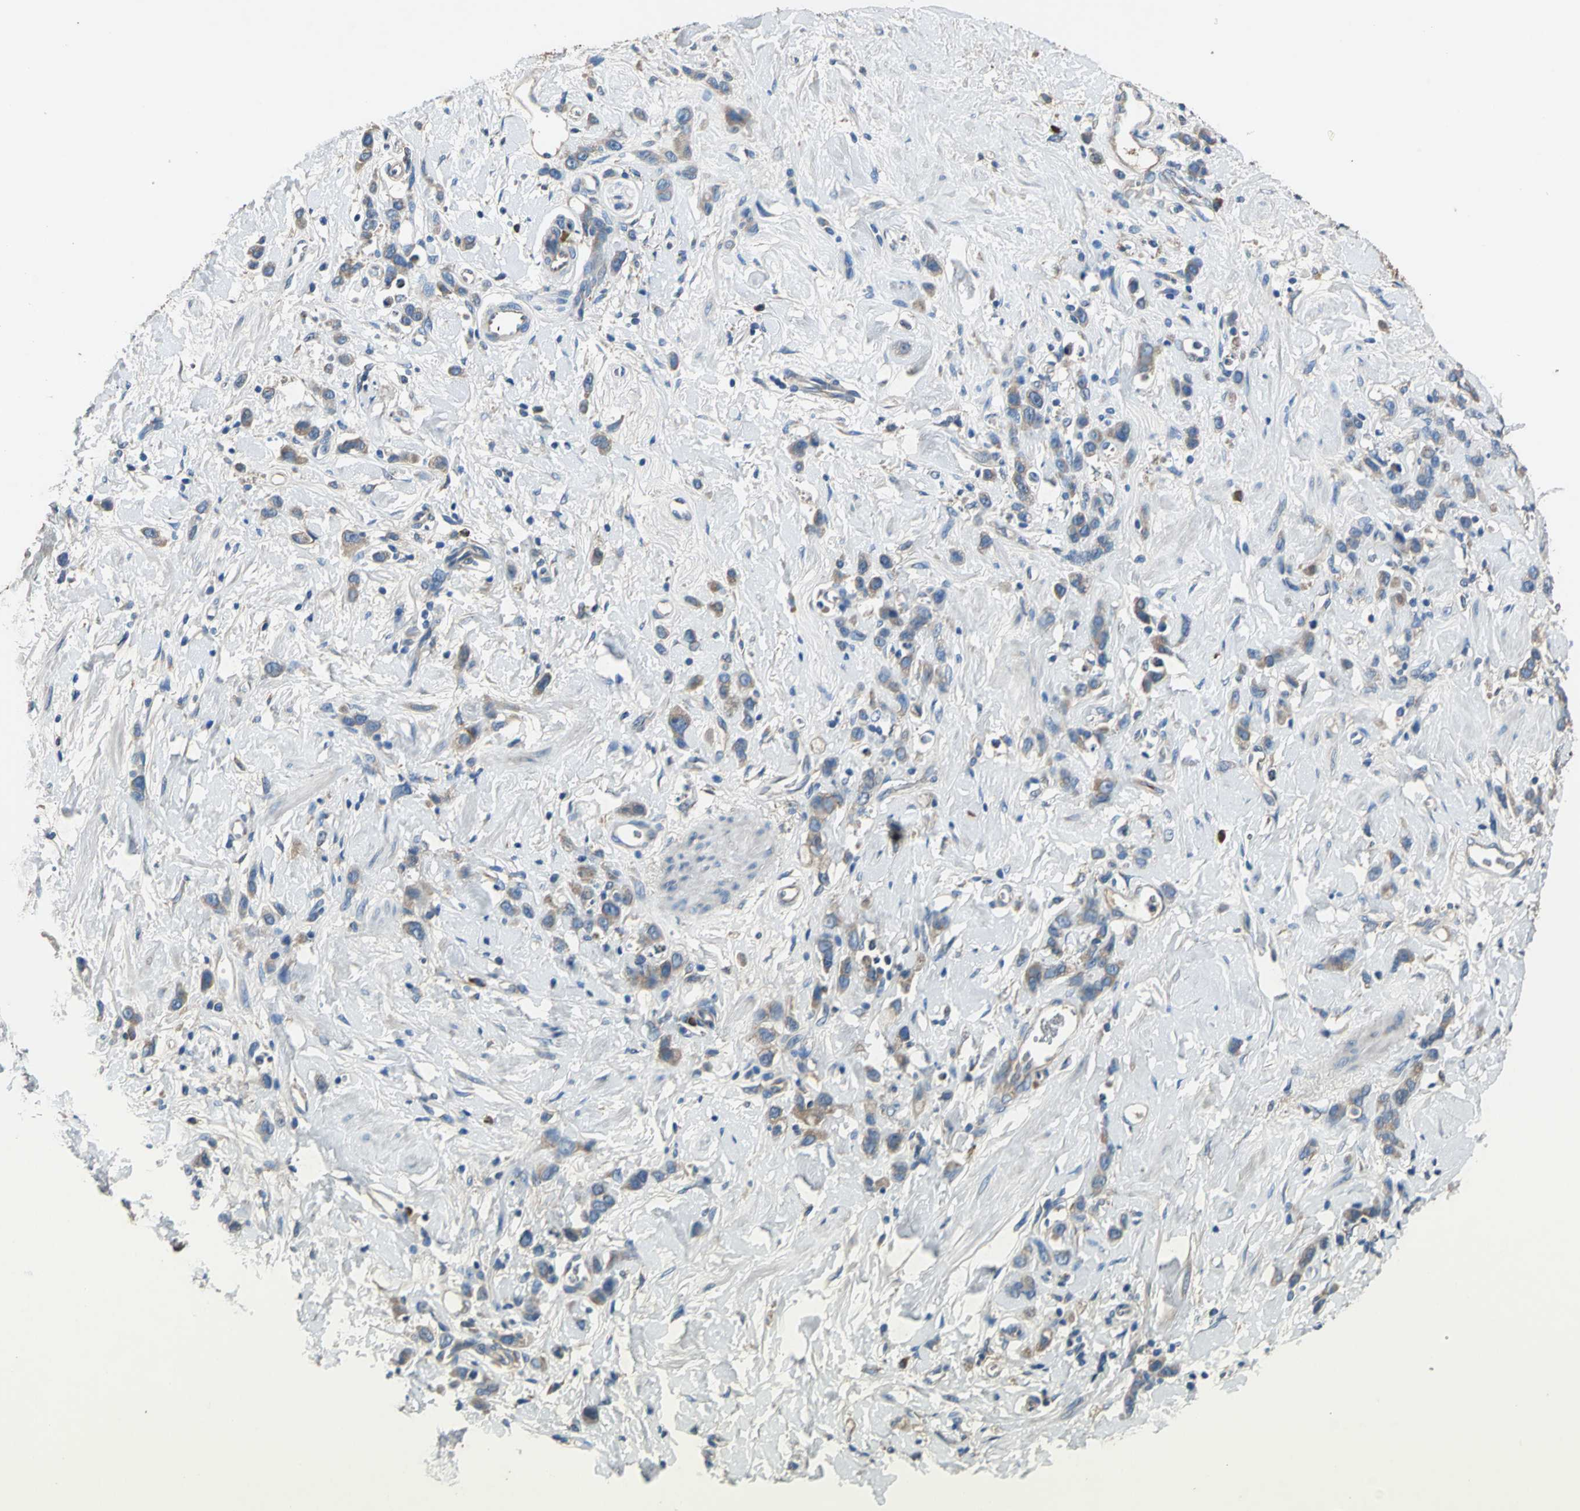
{"staining": {"intensity": "moderate", "quantity": ">75%", "location": "cytoplasmic/membranous"}, "tissue": "stomach cancer", "cell_type": "Tumor cells", "image_type": "cancer", "snomed": [{"axis": "morphology", "description": "Normal tissue, NOS"}, {"axis": "morphology", "description": "Adenocarcinoma, NOS"}, {"axis": "topography", "description": "Stomach"}], "caption": "Stomach cancer (adenocarcinoma) stained for a protein demonstrates moderate cytoplasmic/membranous positivity in tumor cells. The protein of interest is stained brown, and the nuclei are stained in blue (DAB IHC with brightfield microscopy, high magnification).", "gene": "HEPH", "patient": {"sex": "male", "age": 82}}